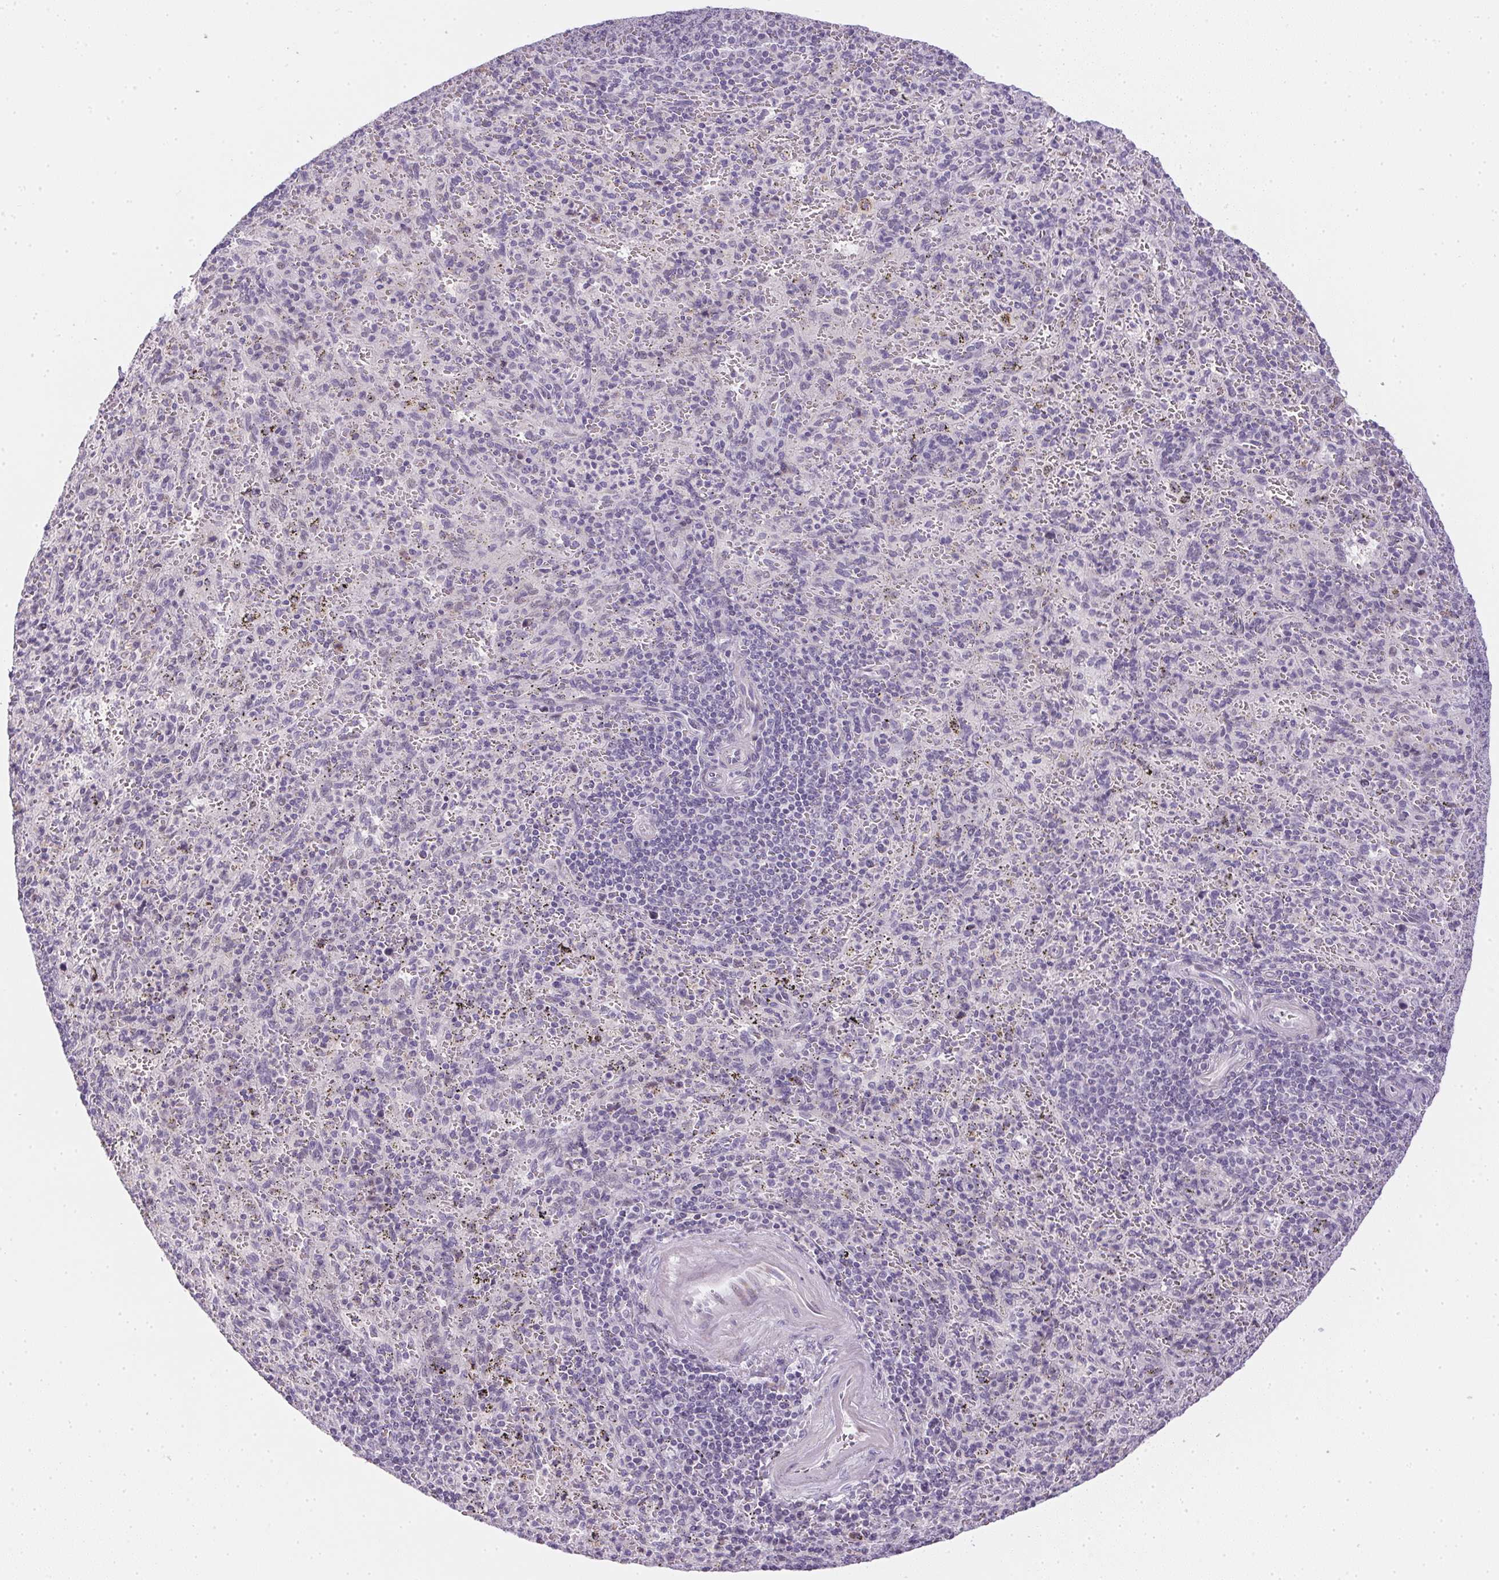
{"staining": {"intensity": "negative", "quantity": "none", "location": "none"}, "tissue": "spleen", "cell_type": "Cells in red pulp", "image_type": "normal", "snomed": [{"axis": "morphology", "description": "Normal tissue, NOS"}, {"axis": "topography", "description": "Spleen"}], "caption": "Cells in red pulp are negative for protein expression in benign human spleen. (DAB (3,3'-diaminobenzidine) immunohistochemistry (IHC), high magnification).", "gene": "GSDMC", "patient": {"sex": "male", "age": 57}}